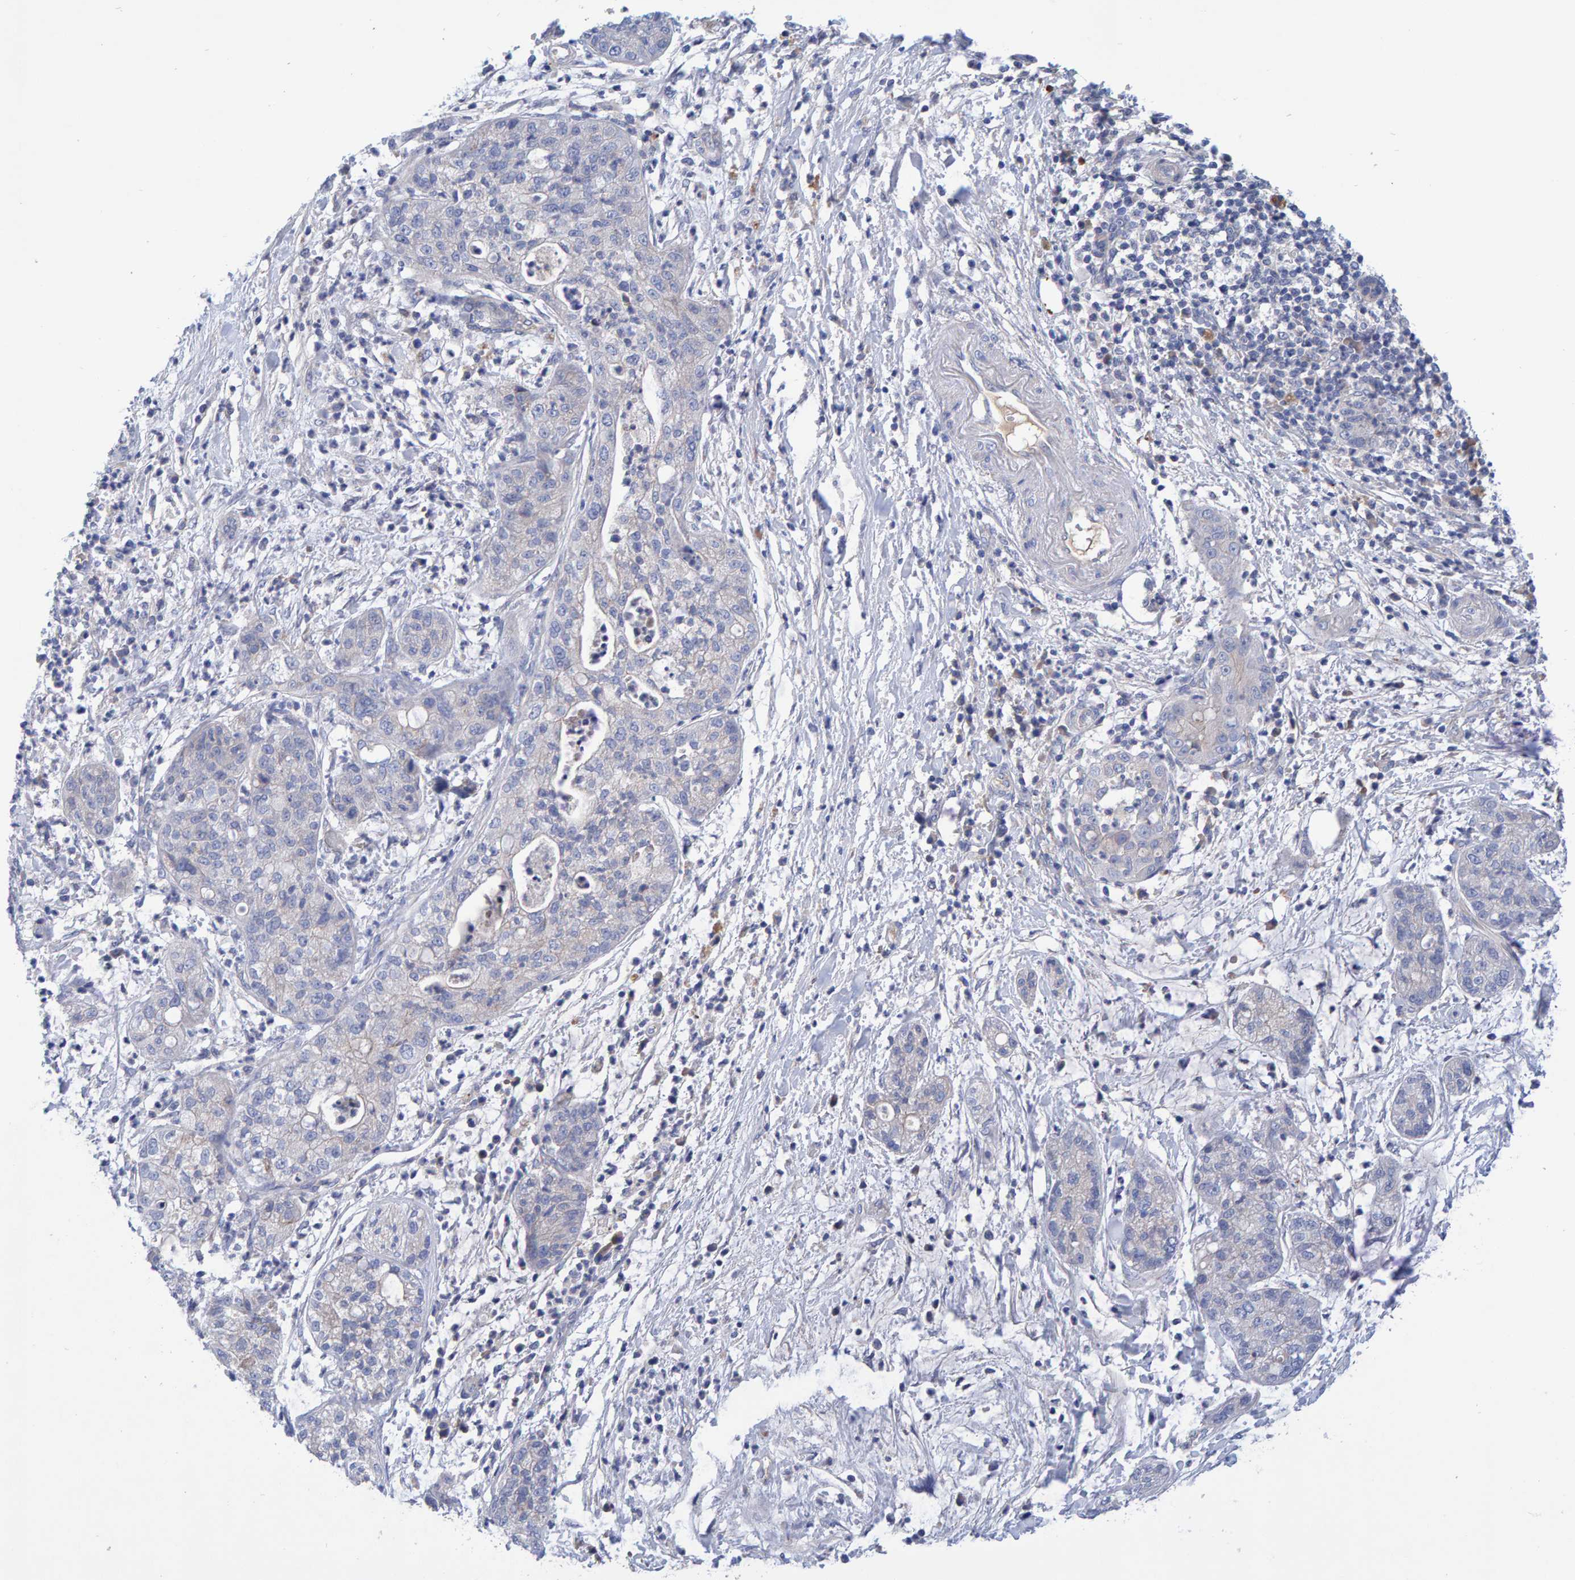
{"staining": {"intensity": "negative", "quantity": "none", "location": "none"}, "tissue": "pancreatic cancer", "cell_type": "Tumor cells", "image_type": "cancer", "snomed": [{"axis": "morphology", "description": "Adenocarcinoma, NOS"}, {"axis": "topography", "description": "Pancreas"}], "caption": "IHC histopathology image of neoplastic tissue: pancreatic adenocarcinoma stained with DAB (3,3'-diaminobenzidine) exhibits no significant protein positivity in tumor cells.", "gene": "EFR3A", "patient": {"sex": "female", "age": 78}}